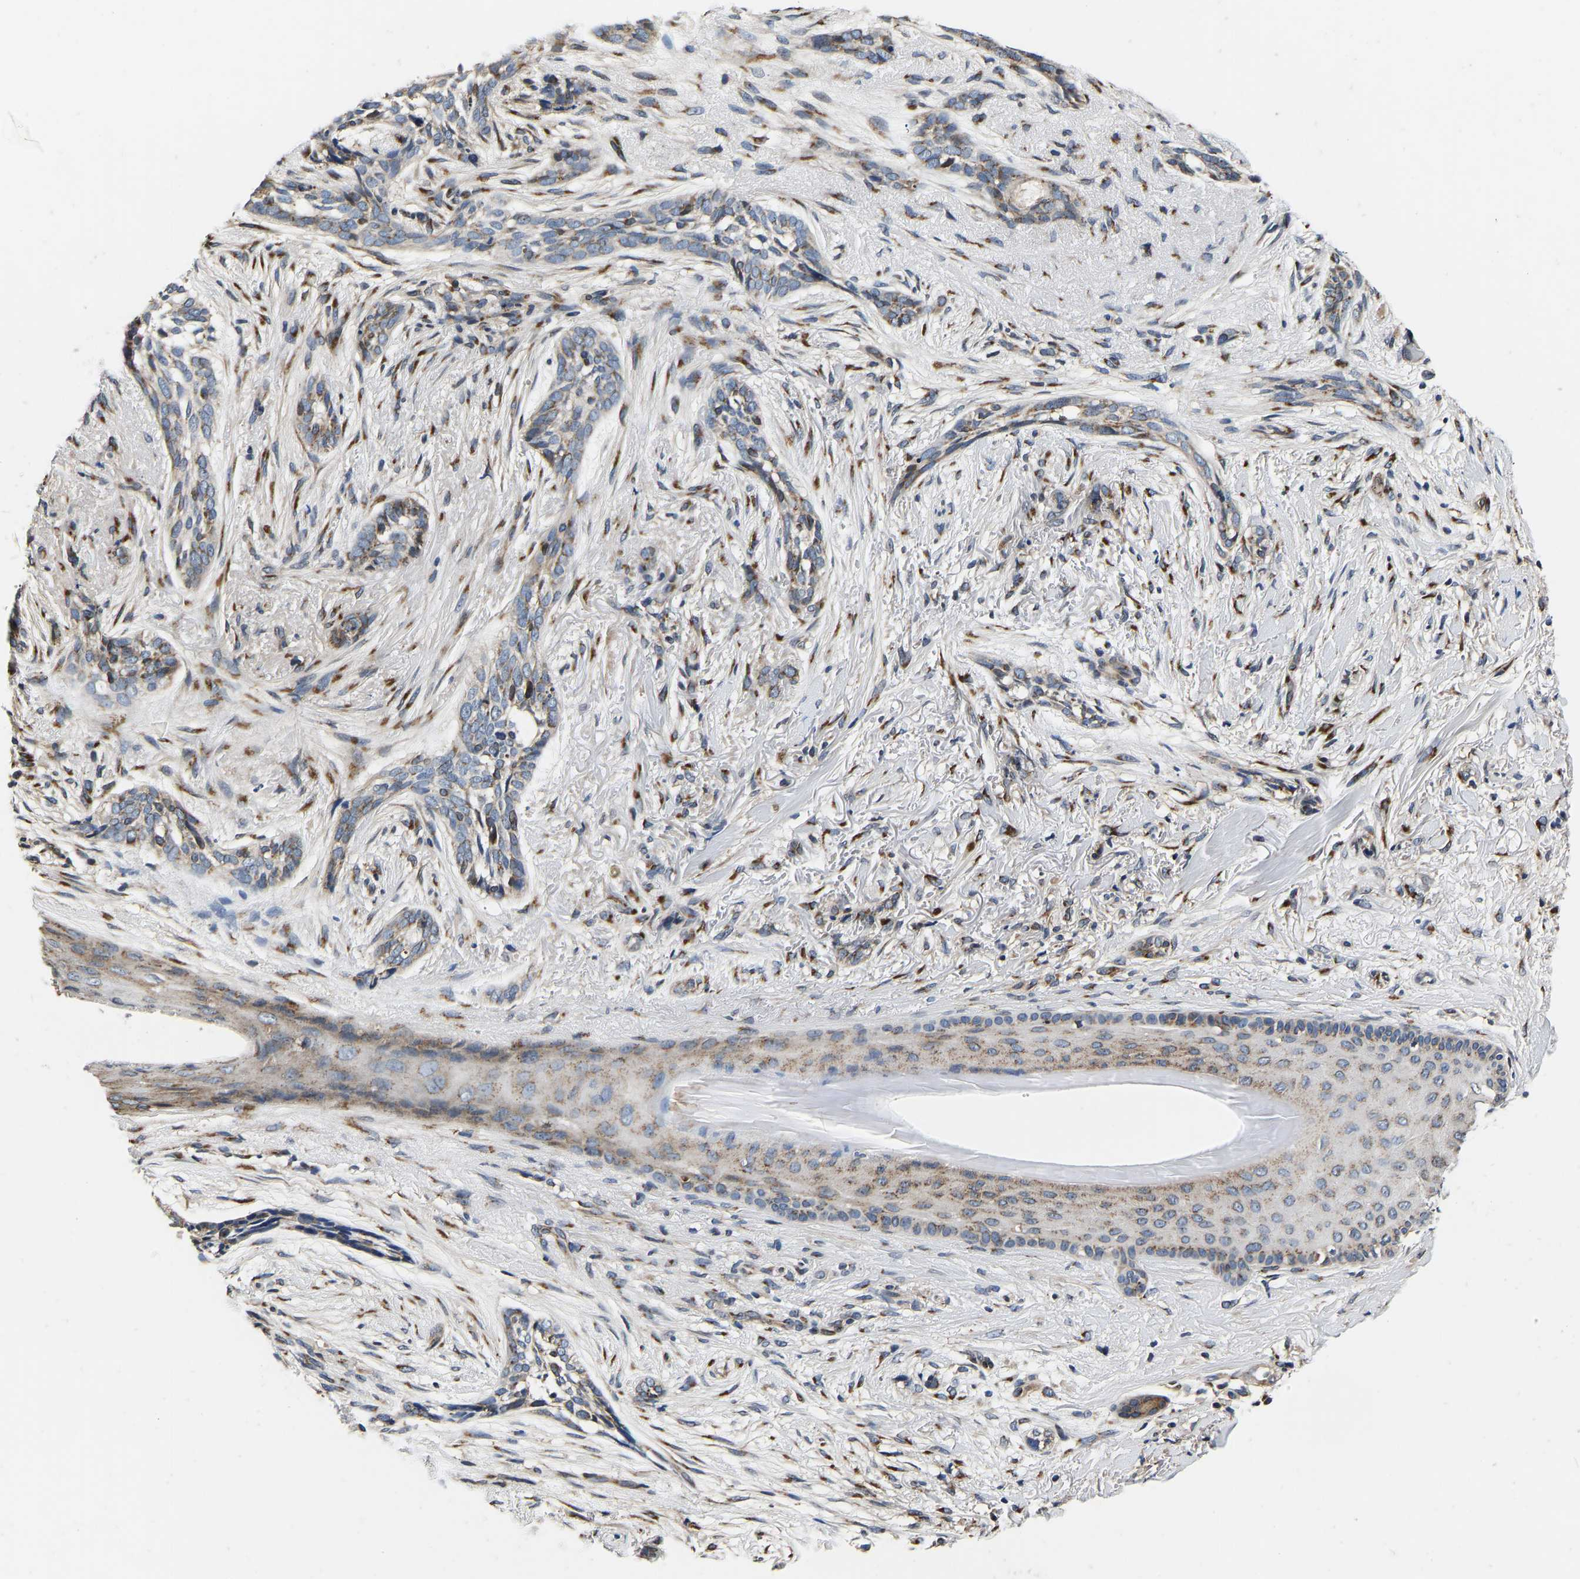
{"staining": {"intensity": "moderate", "quantity": ">75%", "location": "cytoplasmic/membranous"}, "tissue": "skin cancer", "cell_type": "Tumor cells", "image_type": "cancer", "snomed": [{"axis": "morphology", "description": "Basal cell carcinoma"}, {"axis": "topography", "description": "Skin"}], "caption": "This histopathology image displays IHC staining of human skin cancer, with medium moderate cytoplasmic/membranous positivity in approximately >75% of tumor cells.", "gene": "RABAC1", "patient": {"sex": "female", "age": 88}}